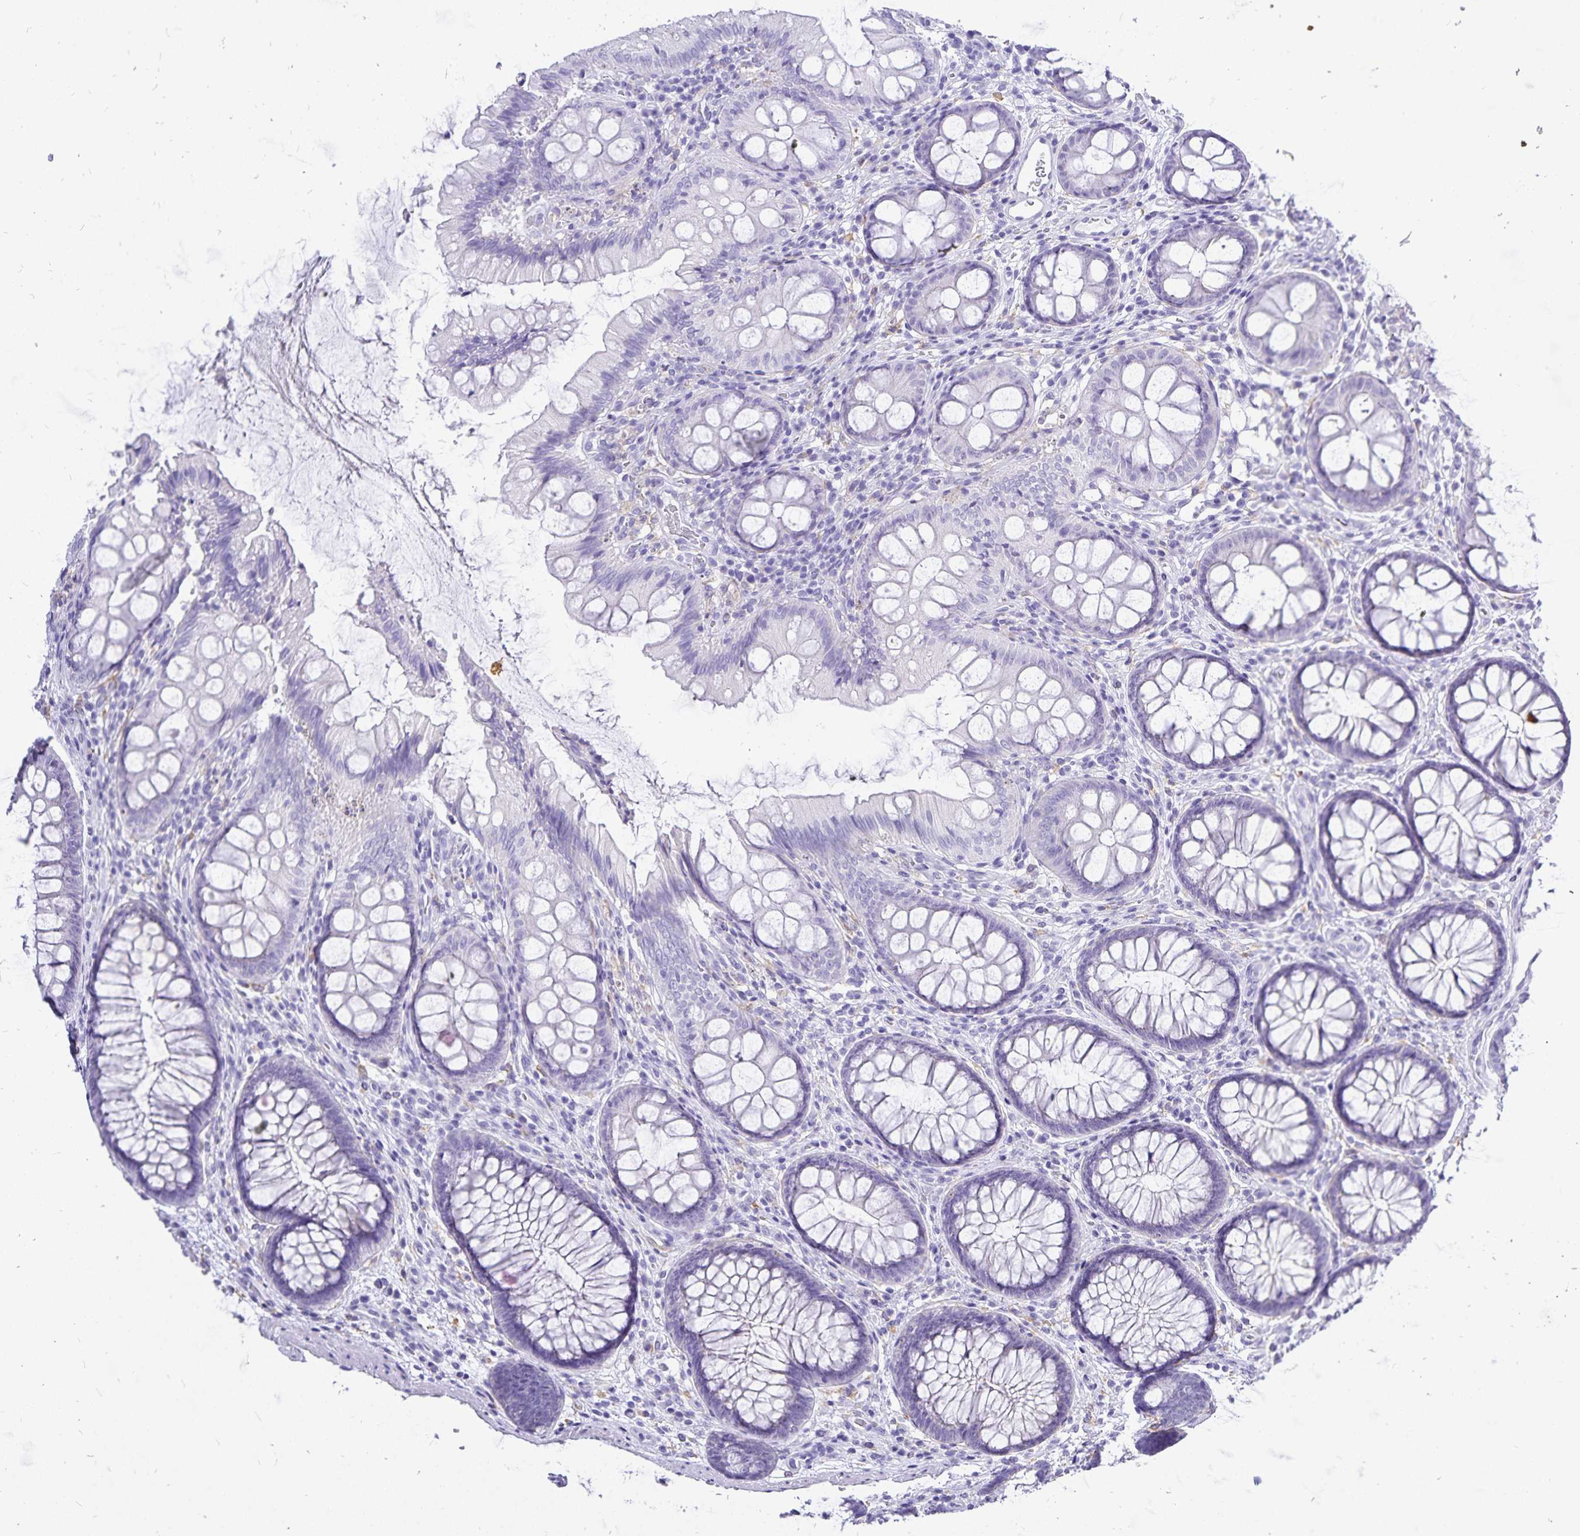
{"staining": {"intensity": "negative", "quantity": "none", "location": "none"}, "tissue": "colon", "cell_type": "Endothelial cells", "image_type": "normal", "snomed": [{"axis": "morphology", "description": "Normal tissue, NOS"}, {"axis": "morphology", "description": "Adenoma, NOS"}, {"axis": "topography", "description": "Soft tissue"}, {"axis": "topography", "description": "Colon"}], "caption": "Immunohistochemistry of normal human colon displays no expression in endothelial cells. The staining is performed using DAB (3,3'-diaminobenzidine) brown chromogen with nuclei counter-stained in using hematoxylin.", "gene": "PLAC1", "patient": {"sex": "male", "age": 47}}